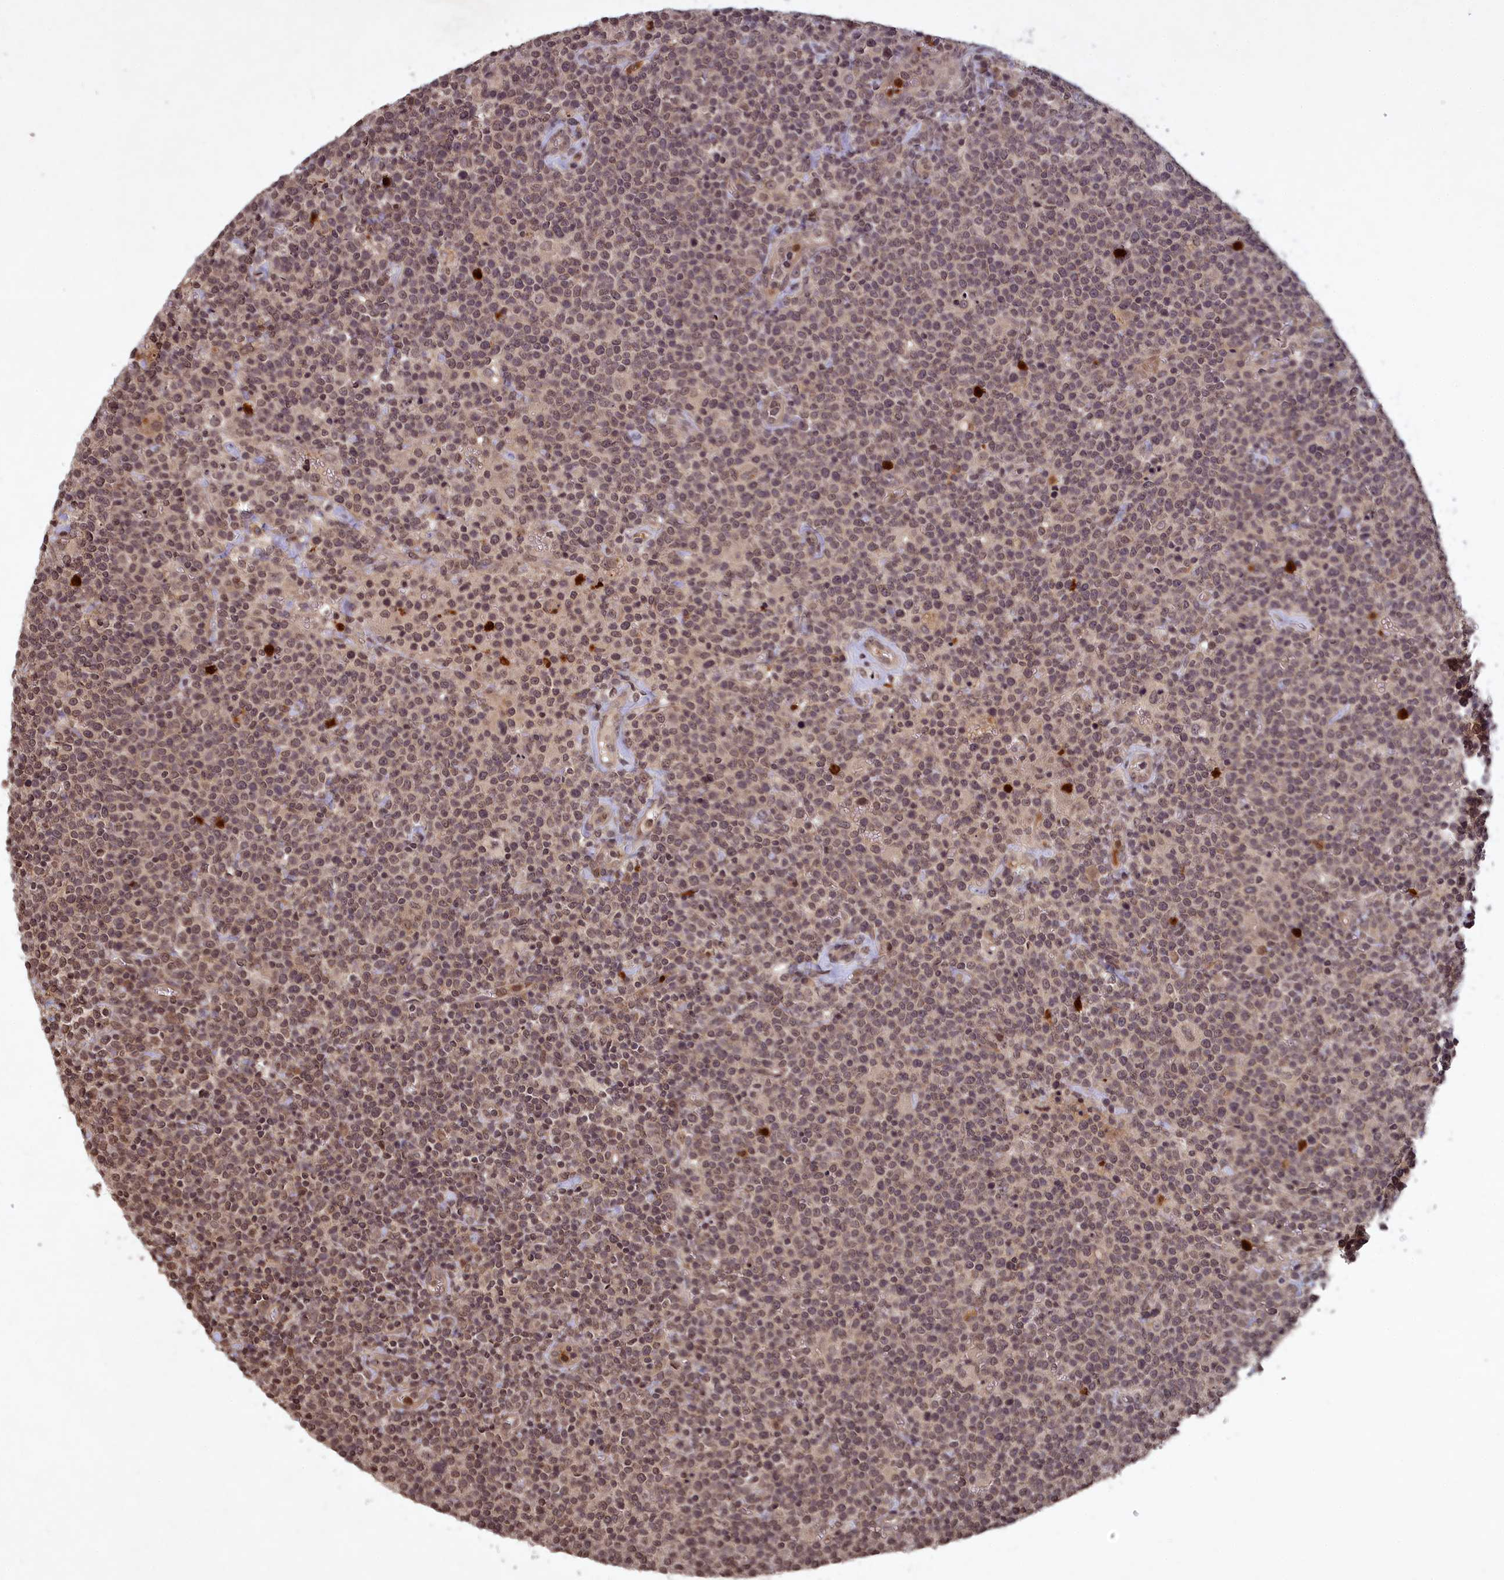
{"staining": {"intensity": "weak", "quantity": ">75%", "location": "nuclear"}, "tissue": "lymphoma", "cell_type": "Tumor cells", "image_type": "cancer", "snomed": [{"axis": "morphology", "description": "Malignant lymphoma, non-Hodgkin's type, High grade"}, {"axis": "topography", "description": "Lymph node"}], "caption": "High-grade malignant lymphoma, non-Hodgkin's type stained with IHC displays weak nuclear expression in approximately >75% of tumor cells. The protein is shown in brown color, while the nuclei are stained blue.", "gene": "SRMS", "patient": {"sex": "male", "age": 61}}